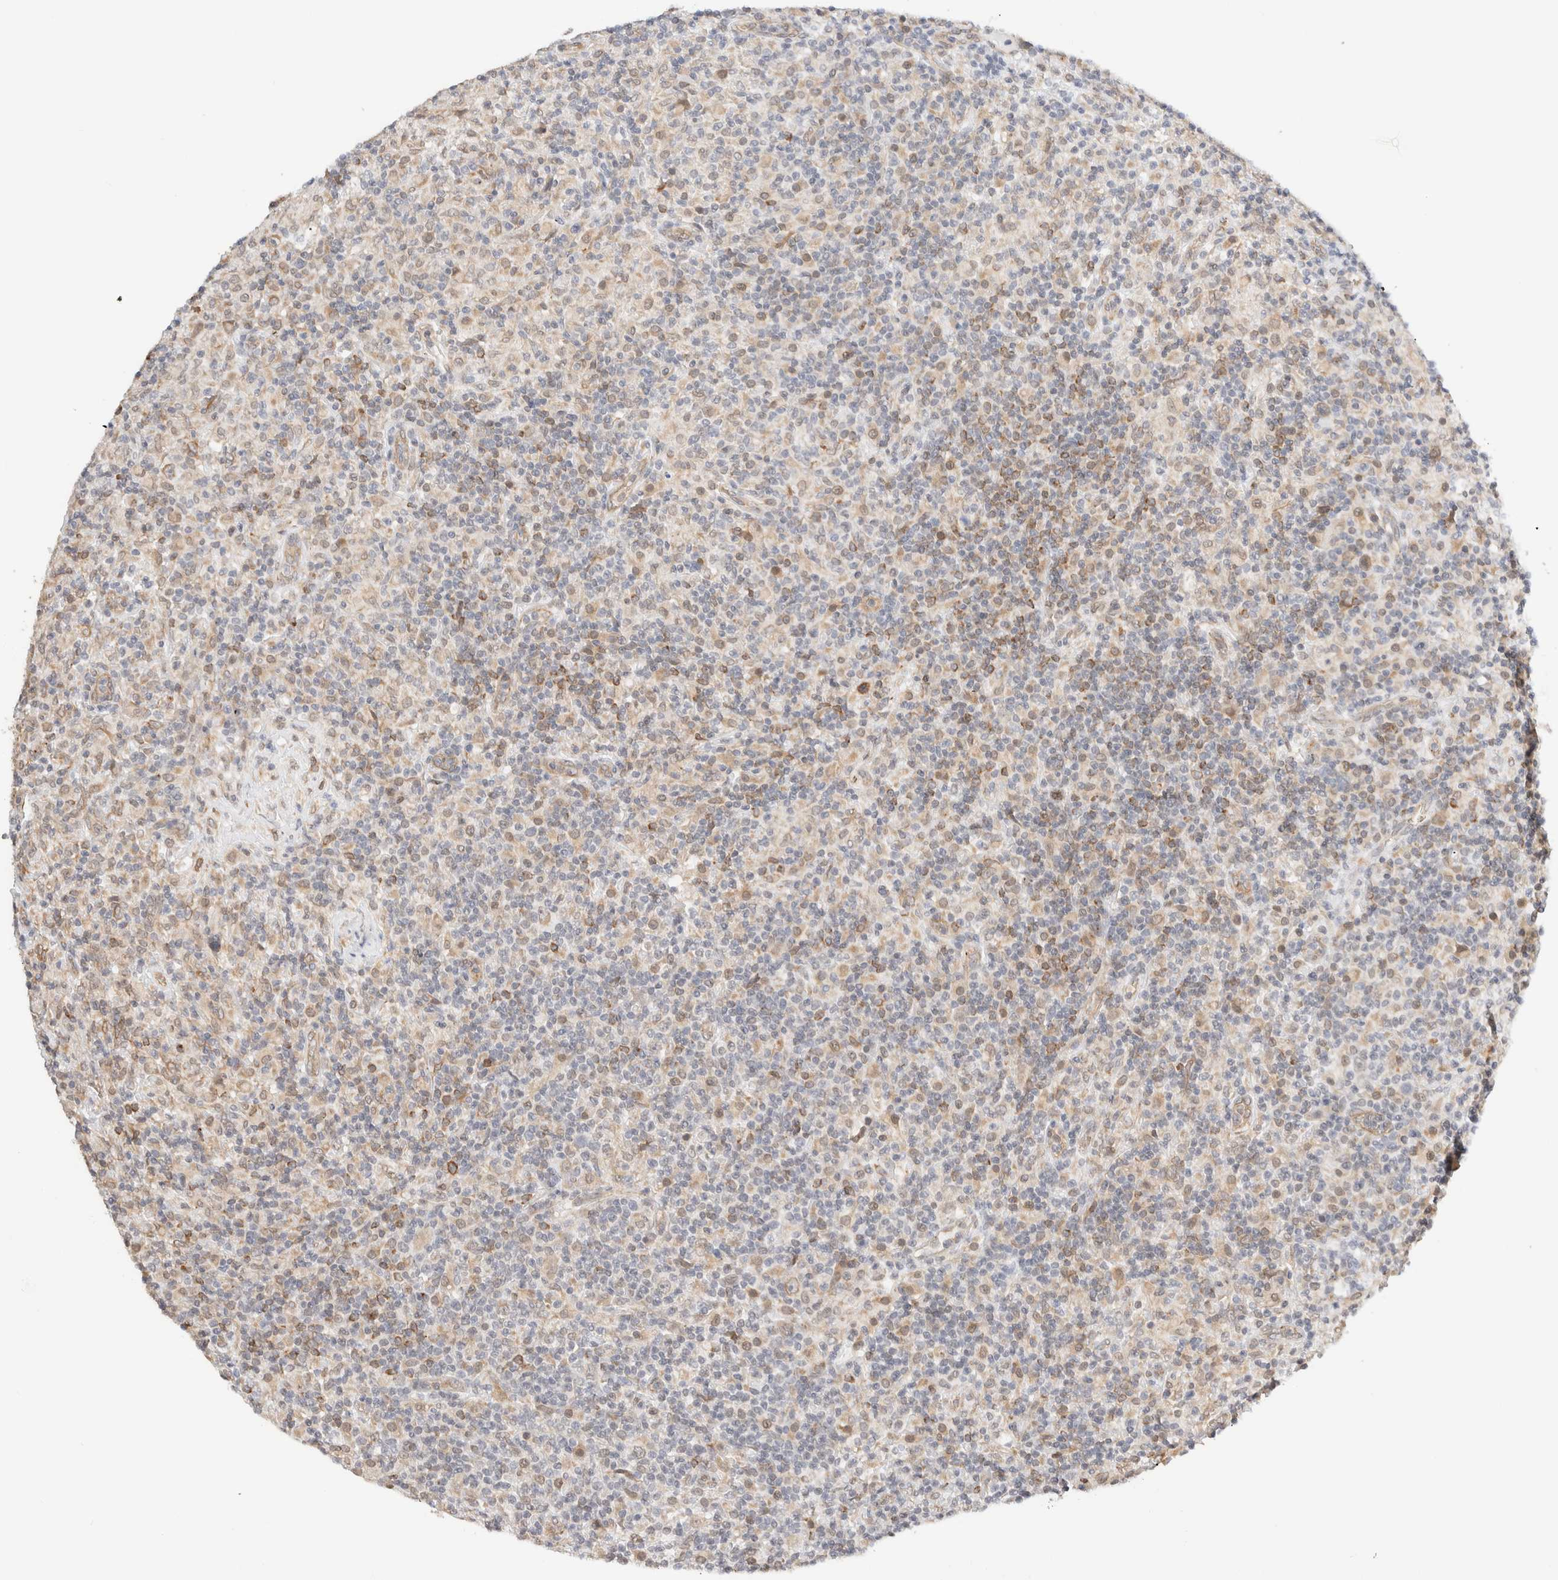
{"staining": {"intensity": "weak", "quantity": "25%-75%", "location": "cytoplasmic/membranous"}, "tissue": "lymphoma", "cell_type": "Tumor cells", "image_type": "cancer", "snomed": [{"axis": "morphology", "description": "Hodgkin's disease, NOS"}, {"axis": "topography", "description": "Lymph node"}], "caption": "A brown stain labels weak cytoplasmic/membranous expression of a protein in human lymphoma tumor cells. (Brightfield microscopy of DAB IHC at high magnification).", "gene": "SYVN1", "patient": {"sex": "male", "age": 70}}